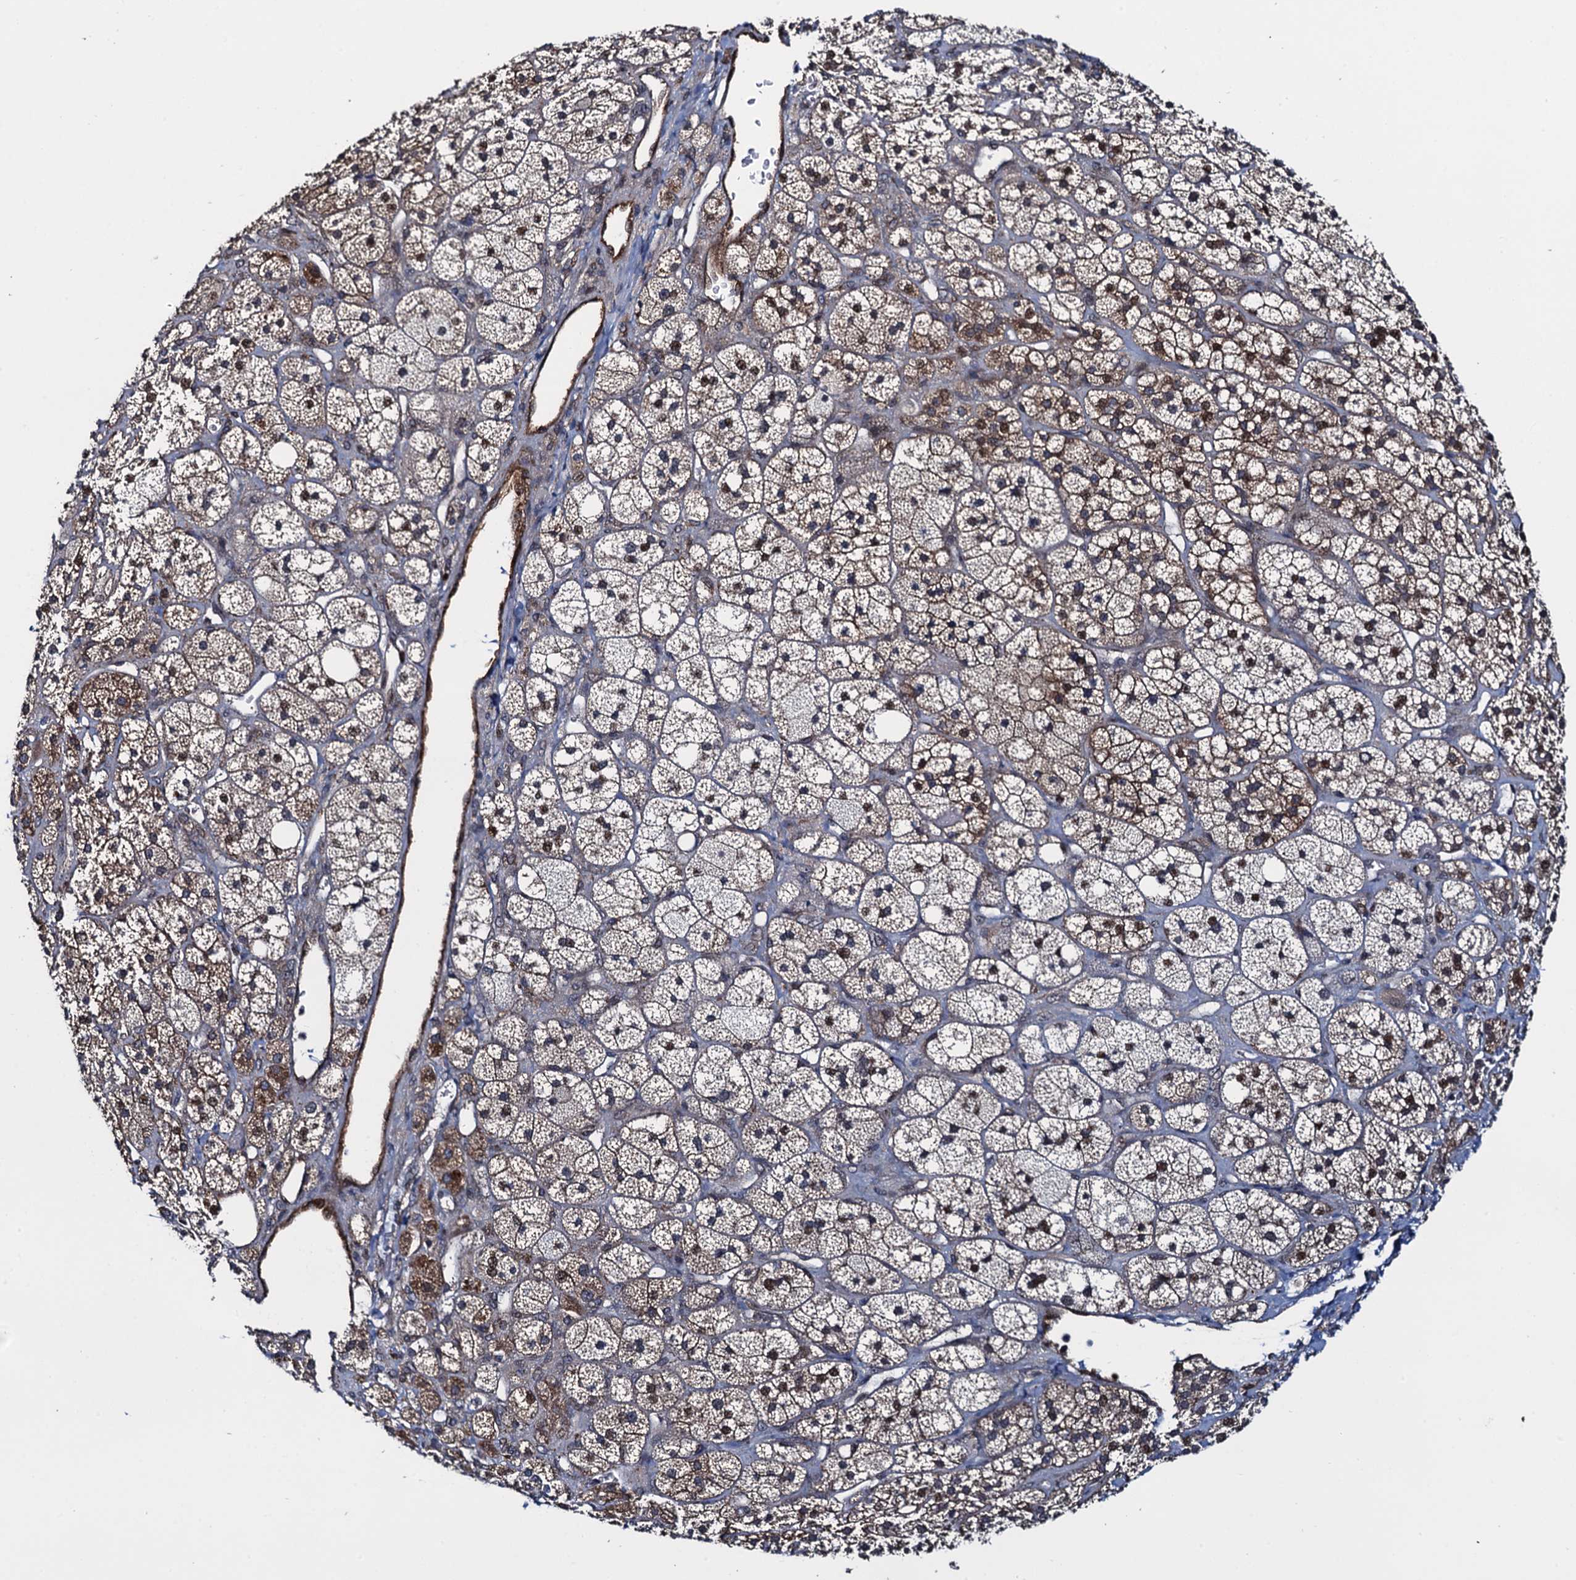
{"staining": {"intensity": "strong", "quantity": "25%-75%", "location": "cytoplasmic/membranous,nuclear"}, "tissue": "adrenal gland", "cell_type": "Glandular cells", "image_type": "normal", "snomed": [{"axis": "morphology", "description": "Normal tissue, NOS"}, {"axis": "topography", "description": "Adrenal gland"}], "caption": "Immunohistochemistry (IHC) (DAB) staining of benign human adrenal gland demonstrates strong cytoplasmic/membranous,nuclear protein staining in approximately 25%-75% of glandular cells. (DAB = brown stain, brightfield microscopy at high magnification).", "gene": "EVX2", "patient": {"sex": "male", "age": 61}}